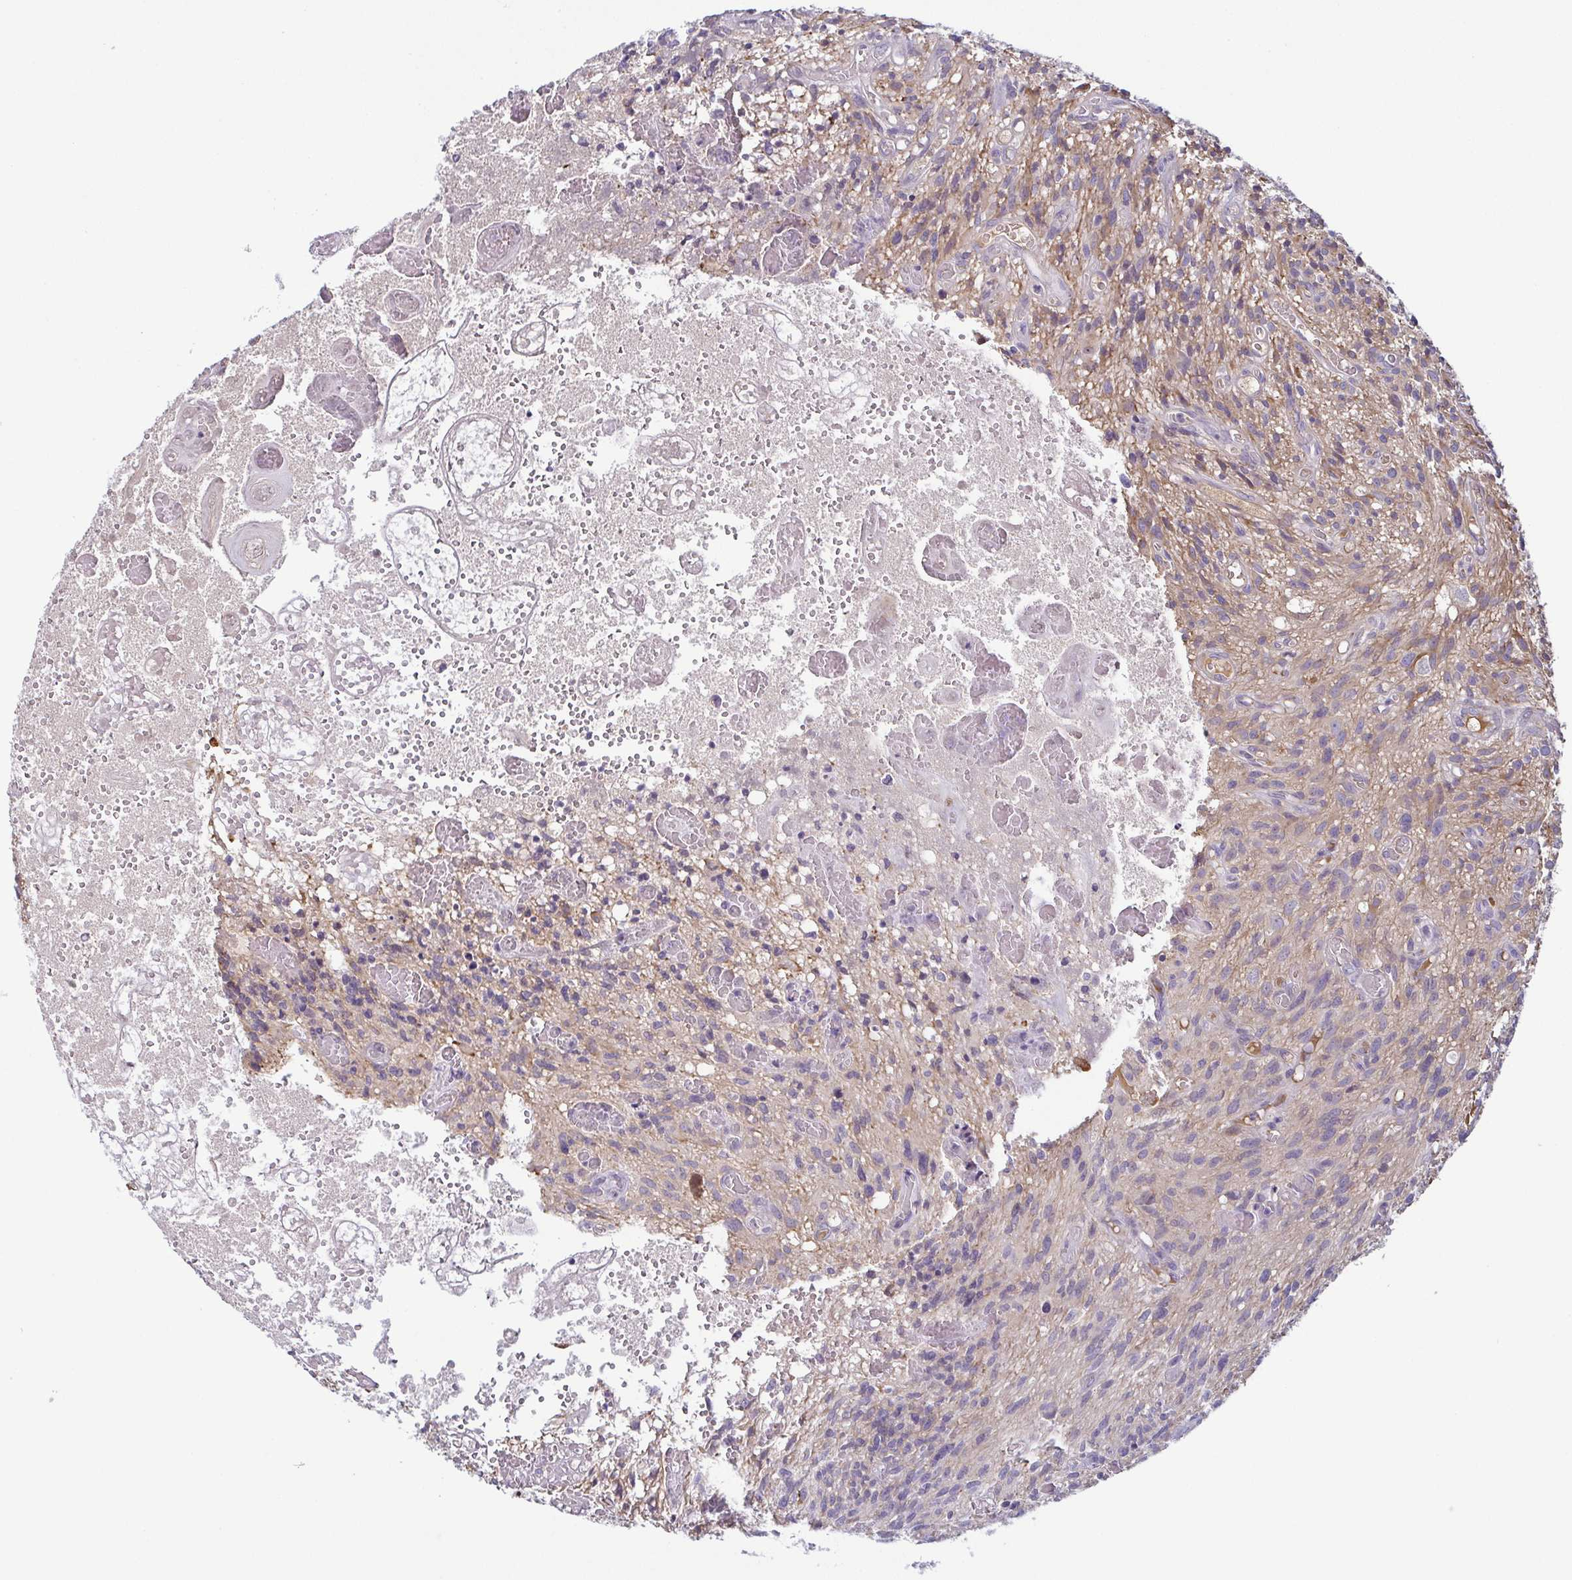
{"staining": {"intensity": "weak", "quantity": "<25%", "location": "cytoplasmic/membranous"}, "tissue": "glioma", "cell_type": "Tumor cells", "image_type": "cancer", "snomed": [{"axis": "morphology", "description": "Glioma, malignant, High grade"}, {"axis": "topography", "description": "Brain"}], "caption": "This is an immunohistochemistry micrograph of human glioma. There is no expression in tumor cells.", "gene": "ECM1", "patient": {"sex": "male", "age": 75}}